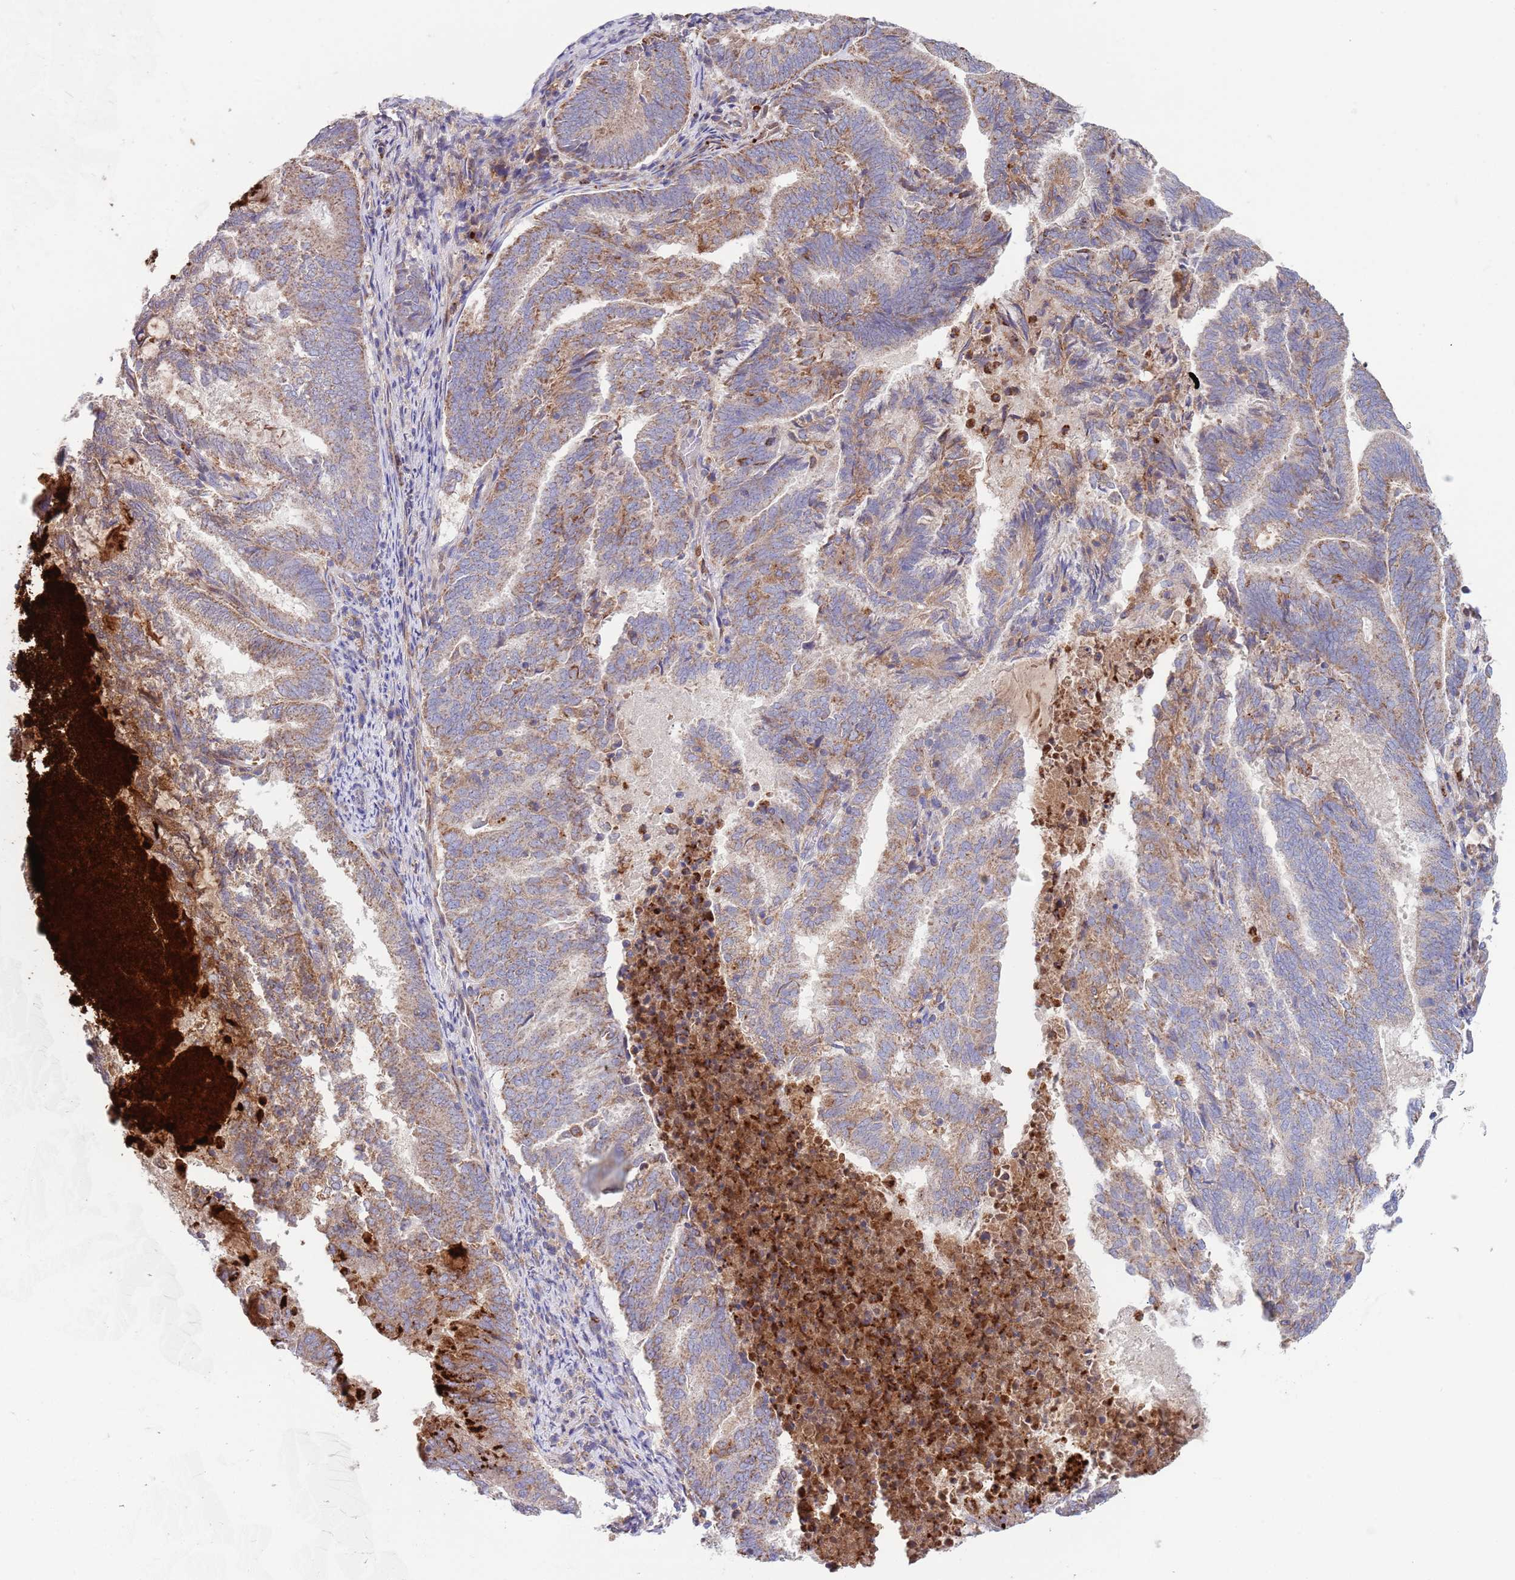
{"staining": {"intensity": "moderate", "quantity": "25%-75%", "location": "cytoplasmic/membranous"}, "tissue": "endometrial cancer", "cell_type": "Tumor cells", "image_type": "cancer", "snomed": [{"axis": "morphology", "description": "Adenocarcinoma, NOS"}, {"axis": "topography", "description": "Endometrium"}], "caption": "Endometrial cancer (adenocarcinoma) stained with DAB (3,3'-diaminobenzidine) immunohistochemistry (IHC) displays medium levels of moderate cytoplasmic/membranous expression in approximately 25%-75% of tumor cells.", "gene": "DDT", "patient": {"sex": "female", "age": 80}}